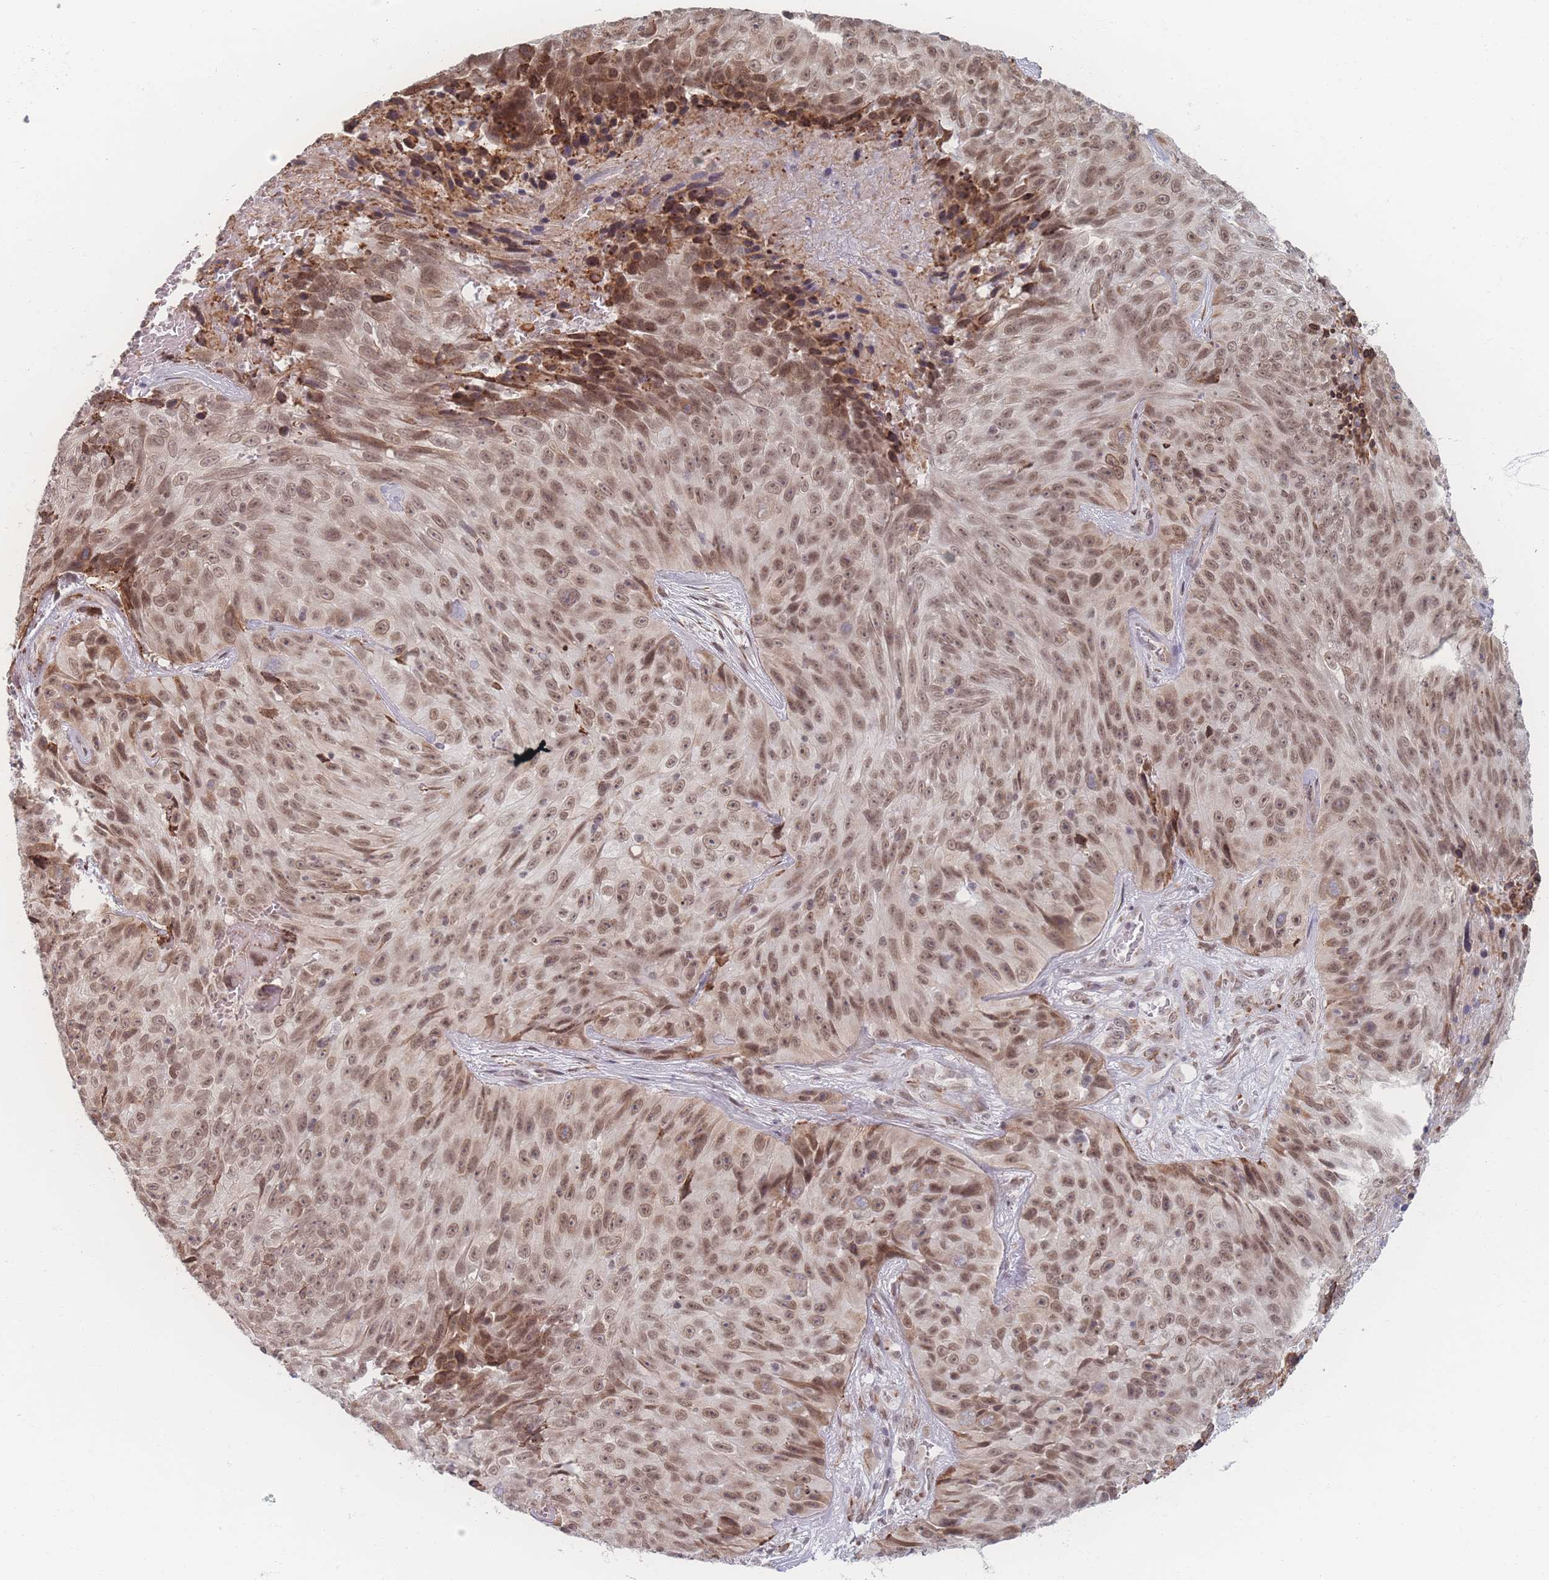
{"staining": {"intensity": "moderate", "quantity": ">75%", "location": "nuclear"}, "tissue": "skin cancer", "cell_type": "Tumor cells", "image_type": "cancer", "snomed": [{"axis": "morphology", "description": "Squamous cell carcinoma, NOS"}, {"axis": "topography", "description": "Skin"}], "caption": "This photomicrograph demonstrates IHC staining of human skin squamous cell carcinoma, with medium moderate nuclear expression in approximately >75% of tumor cells.", "gene": "ZC3H13", "patient": {"sex": "female", "age": 87}}